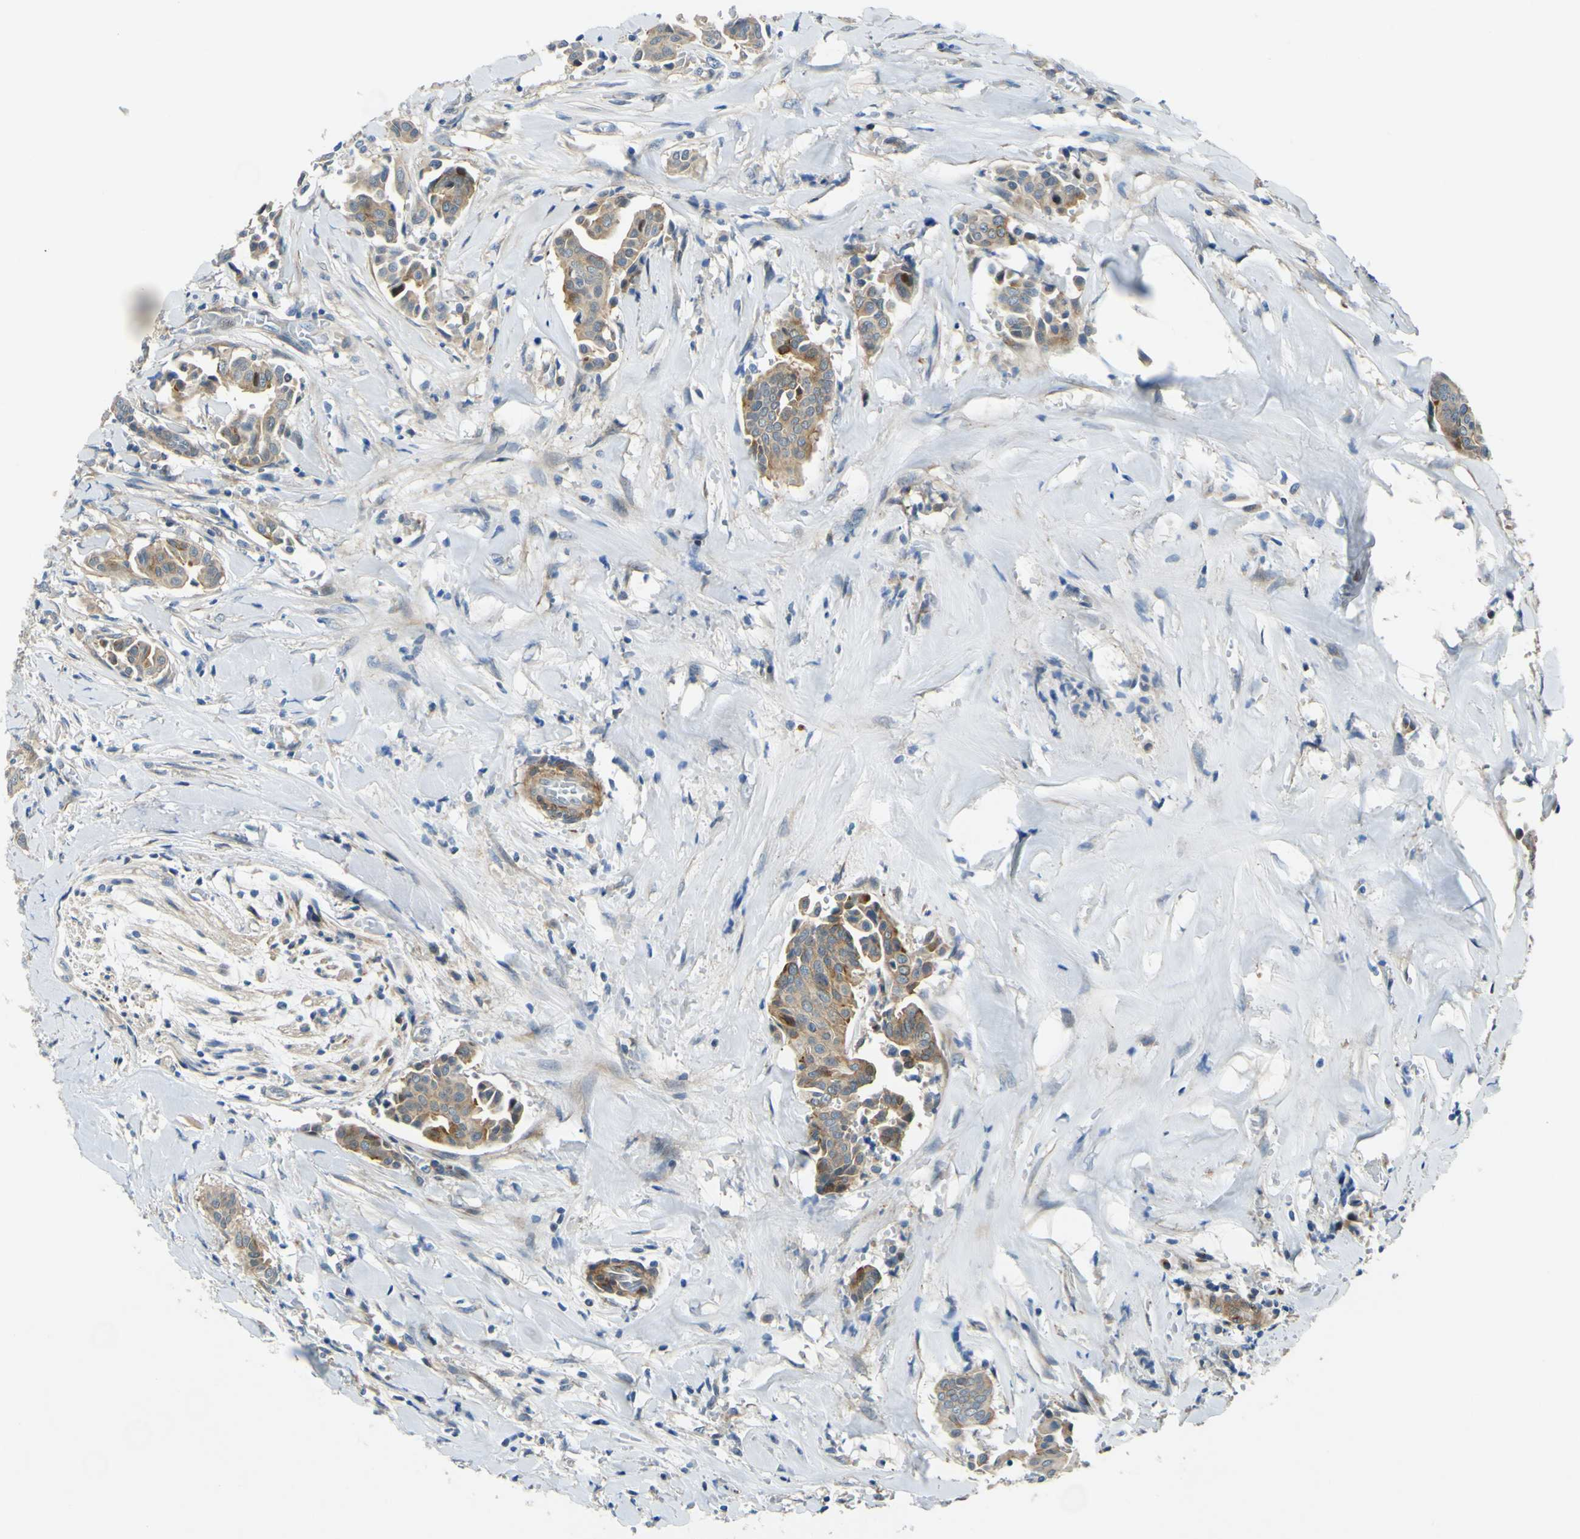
{"staining": {"intensity": "weak", "quantity": ">75%", "location": "cytoplasmic/membranous"}, "tissue": "head and neck cancer", "cell_type": "Tumor cells", "image_type": "cancer", "snomed": [{"axis": "morphology", "description": "Adenocarcinoma, NOS"}, {"axis": "topography", "description": "Salivary gland"}, {"axis": "topography", "description": "Head-Neck"}], "caption": "The photomicrograph shows a brown stain indicating the presence of a protein in the cytoplasmic/membranous of tumor cells in head and neck cancer. The staining is performed using DAB brown chromogen to label protein expression. The nuclei are counter-stained blue using hematoxylin.", "gene": "ARHGAP1", "patient": {"sex": "female", "age": 59}}